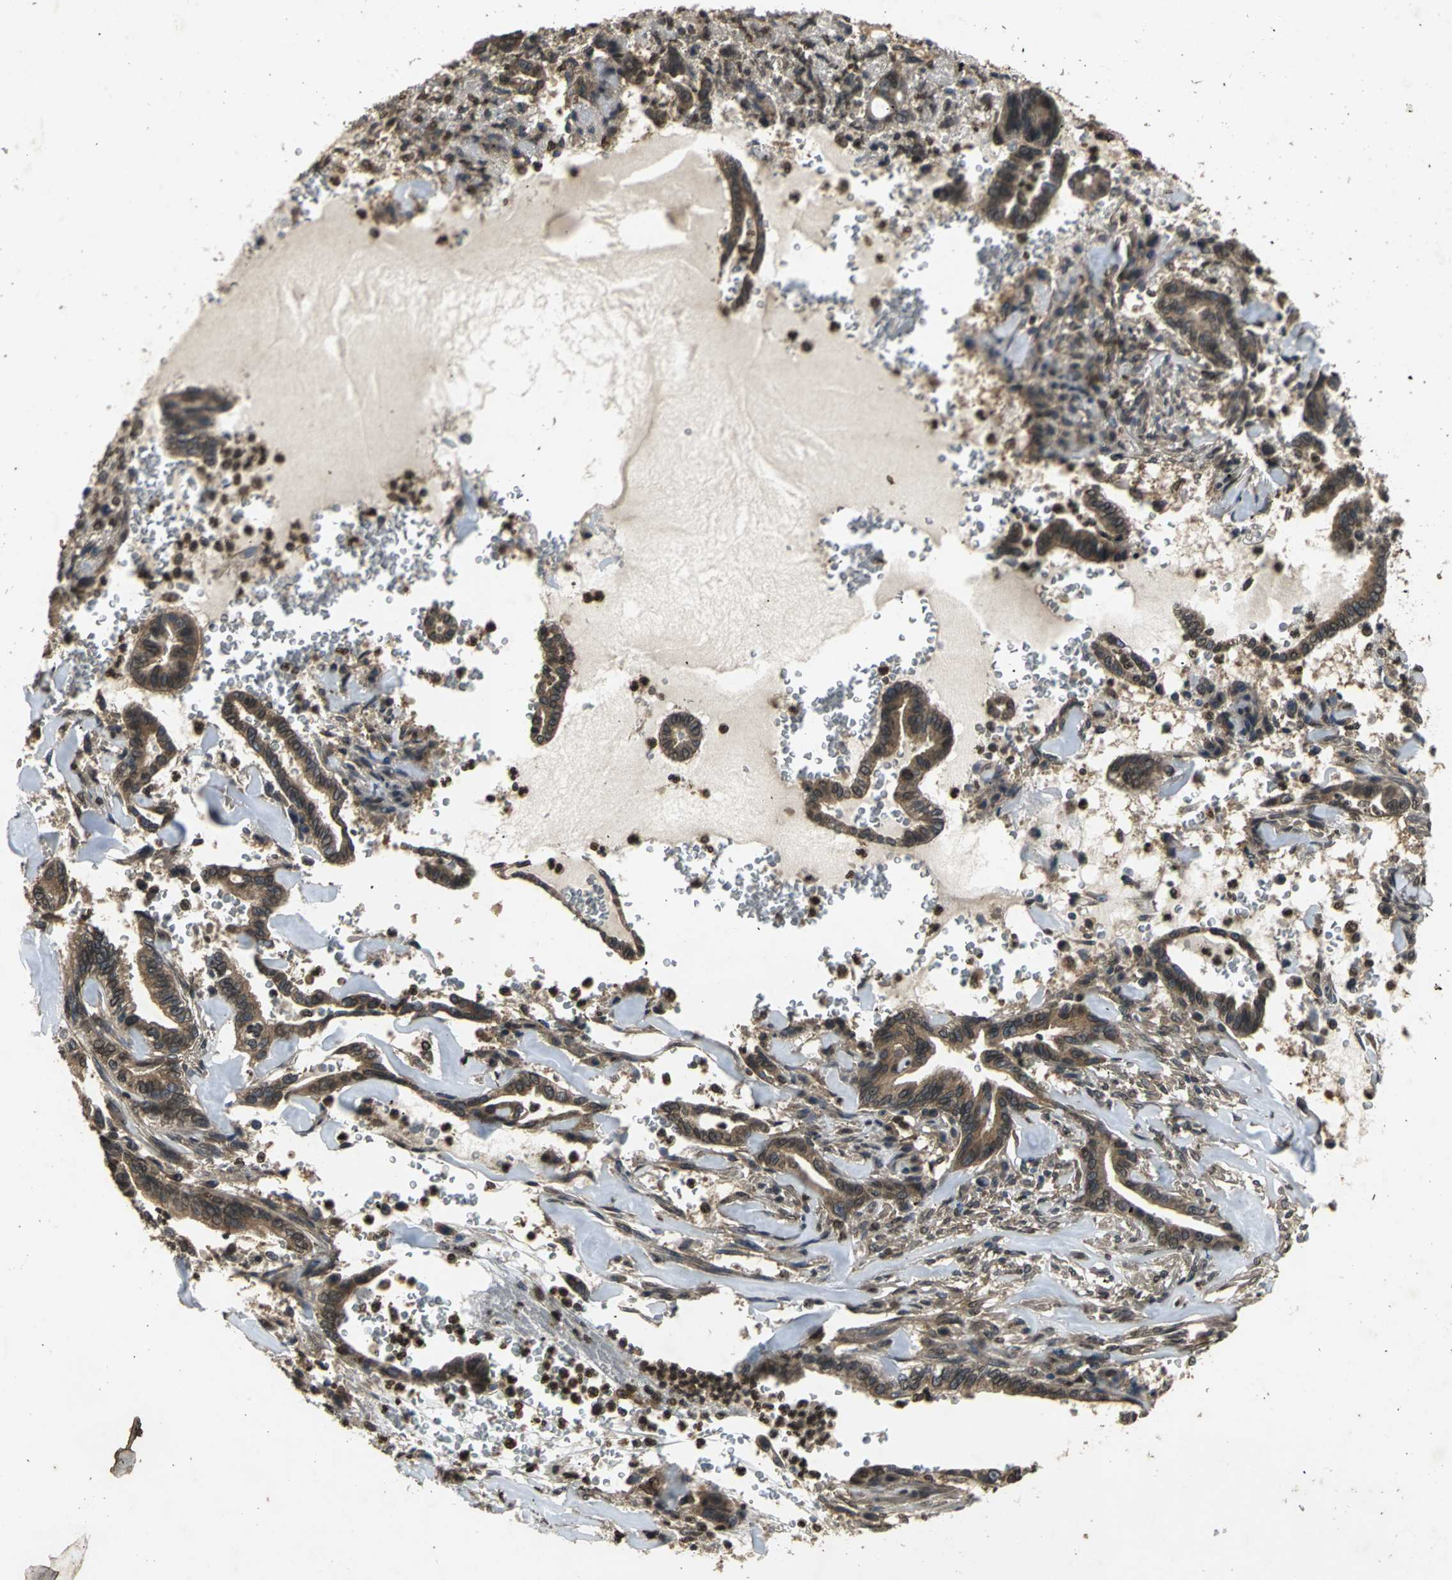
{"staining": {"intensity": "moderate", "quantity": ">75%", "location": "cytoplasmic/membranous"}, "tissue": "liver cancer", "cell_type": "Tumor cells", "image_type": "cancer", "snomed": [{"axis": "morphology", "description": "Cholangiocarcinoma"}, {"axis": "topography", "description": "Liver"}], "caption": "Liver cholangiocarcinoma stained with a protein marker reveals moderate staining in tumor cells.", "gene": "AHR", "patient": {"sex": "female", "age": 67}}